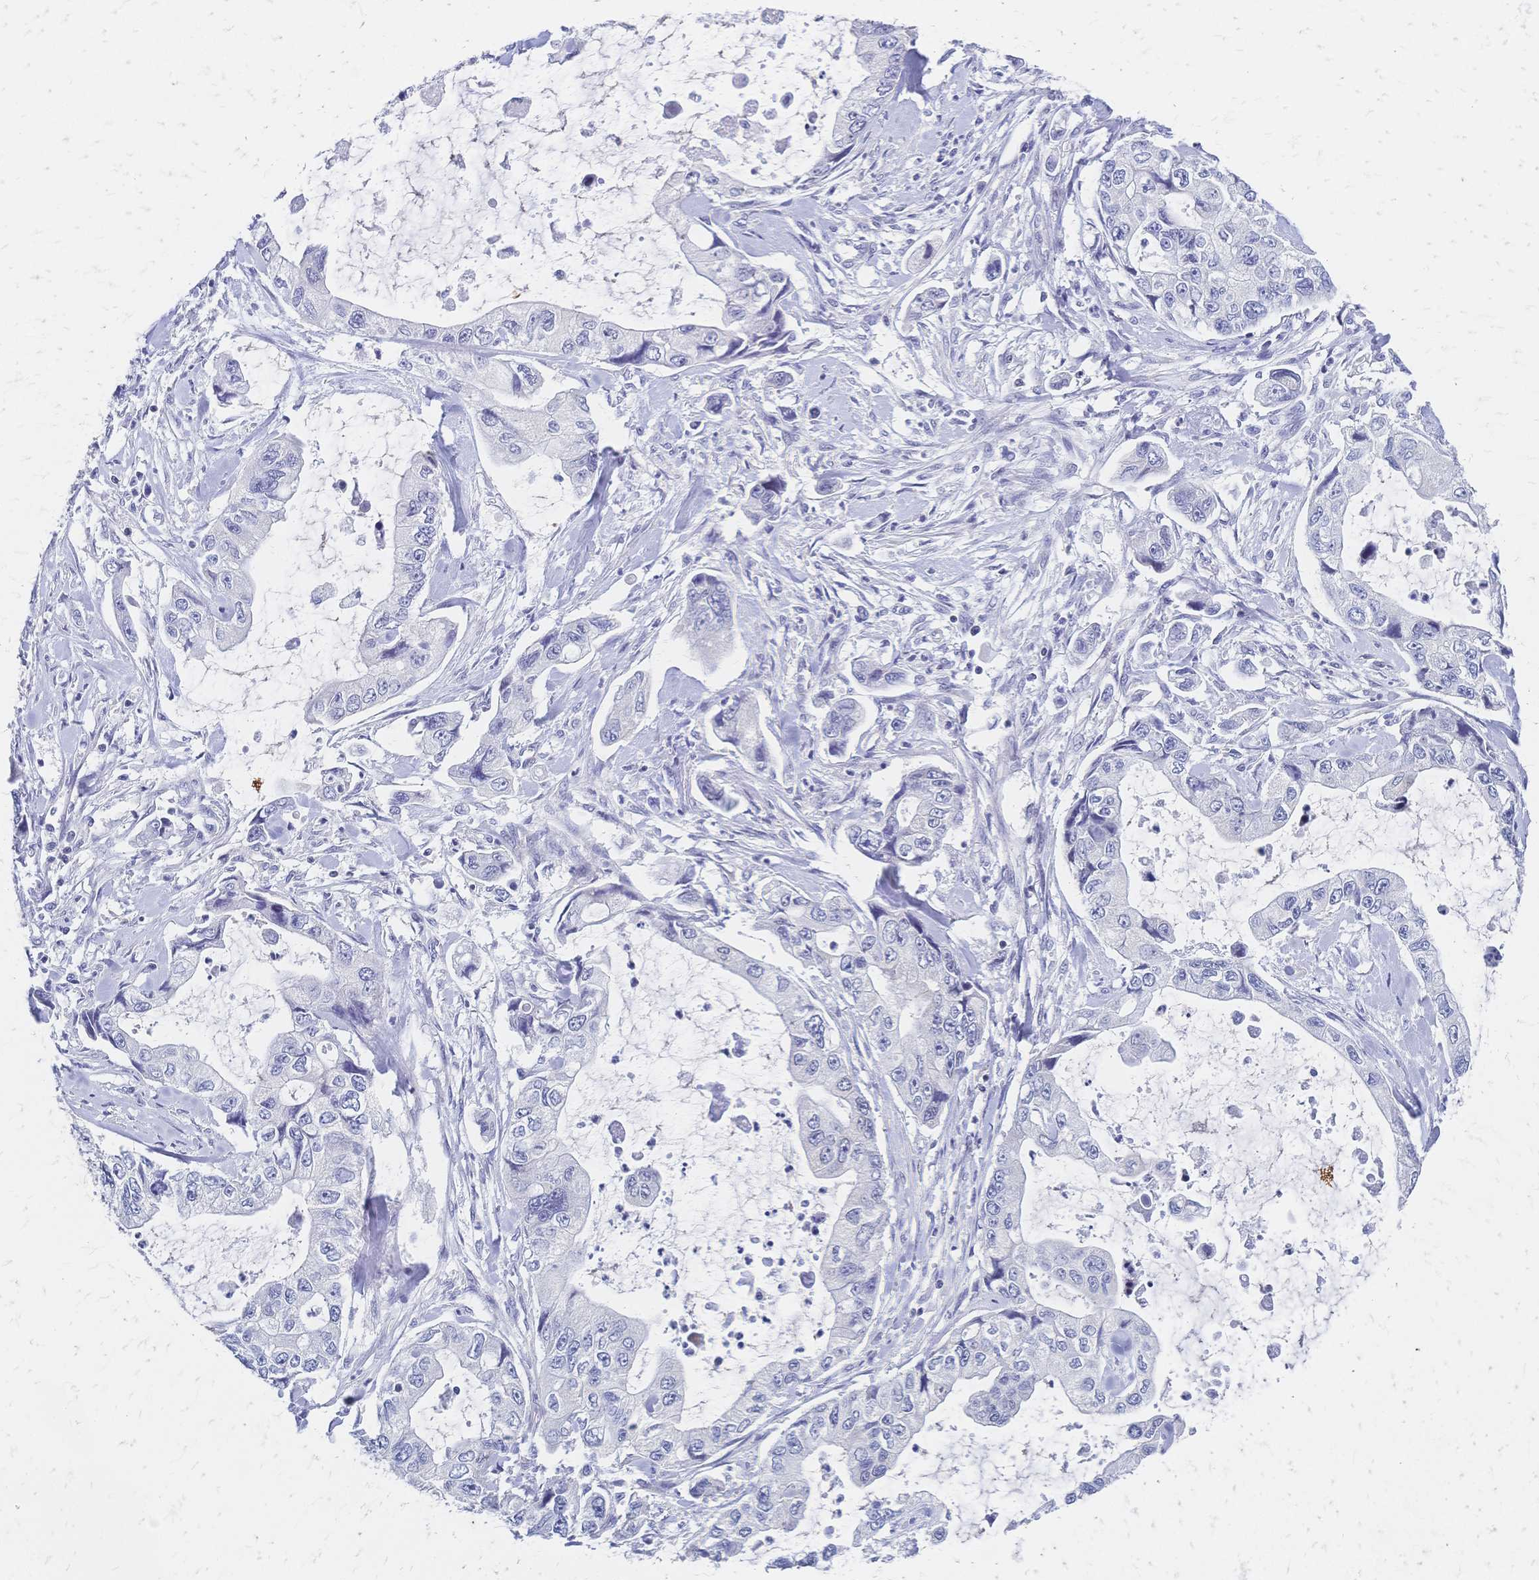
{"staining": {"intensity": "negative", "quantity": "none", "location": "none"}, "tissue": "stomach cancer", "cell_type": "Tumor cells", "image_type": "cancer", "snomed": [{"axis": "morphology", "description": "Adenocarcinoma, NOS"}, {"axis": "topography", "description": "Pancreas"}, {"axis": "topography", "description": "Stomach, upper"}, {"axis": "topography", "description": "Stomach"}], "caption": "This is an immunohistochemistry (IHC) micrograph of human stomach cancer. There is no expression in tumor cells.", "gene": "CBX7", "patient": {"sex": "male", "age": 77}}